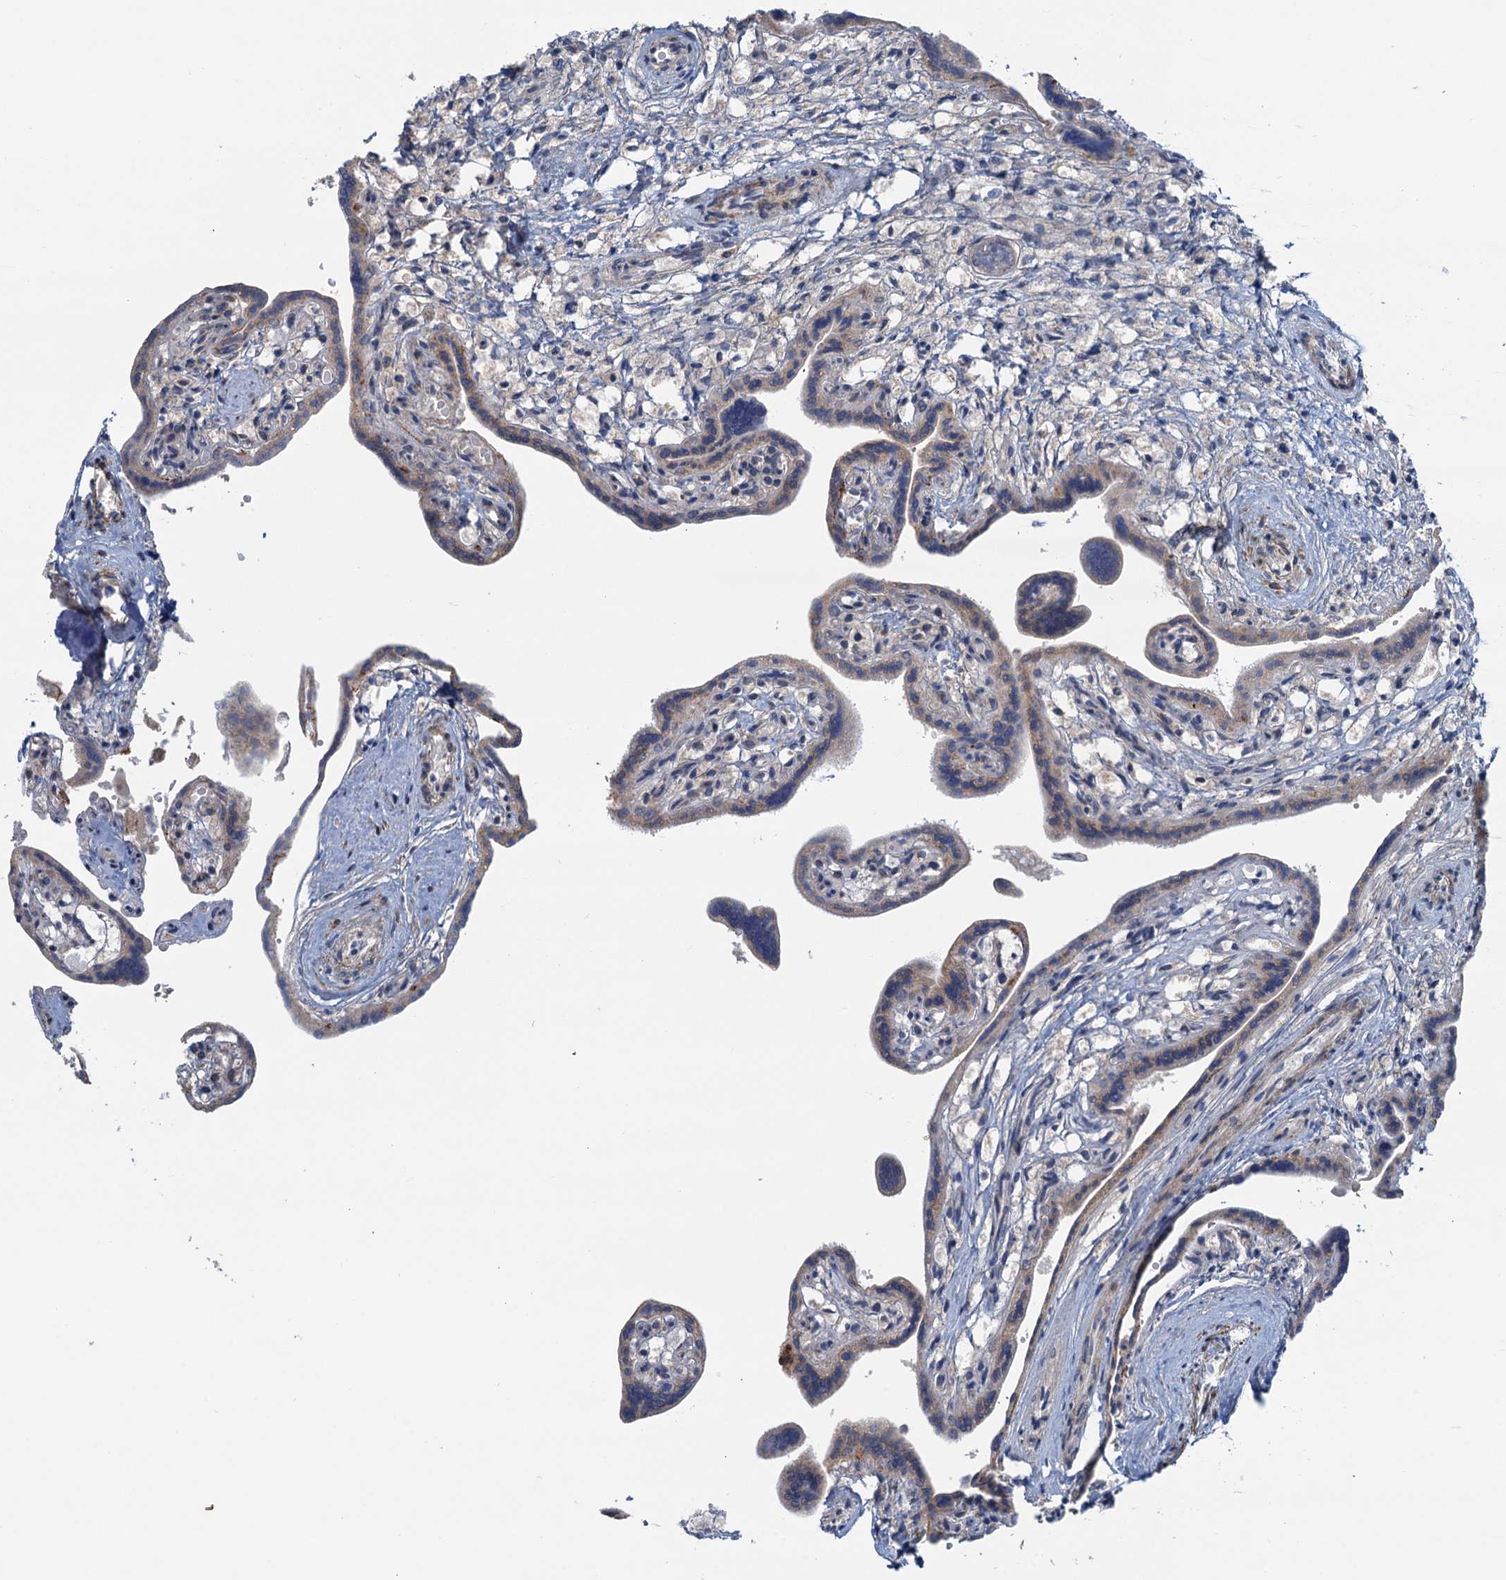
{"staining": {"intensity": "moderate", "quantity": "25%-75%", "location": "cytoplasmic/membranous"}, "tissue": "placenta", "cell_type": "Trophoblastic cells", "image_type": "normal", "snomed": [{"axis": "morphology", "description": "Normal tissue, NOS"}, {"axis": "topography", "description": "Placenta"}], "caption": "An image of human placenta stained for a protein demonstrates moderate cytoplasmic/membranous brown staining in trophoblastic cells.", "gene": "DYNC2I2", "patient": {"sex": "female", "age": 37}}